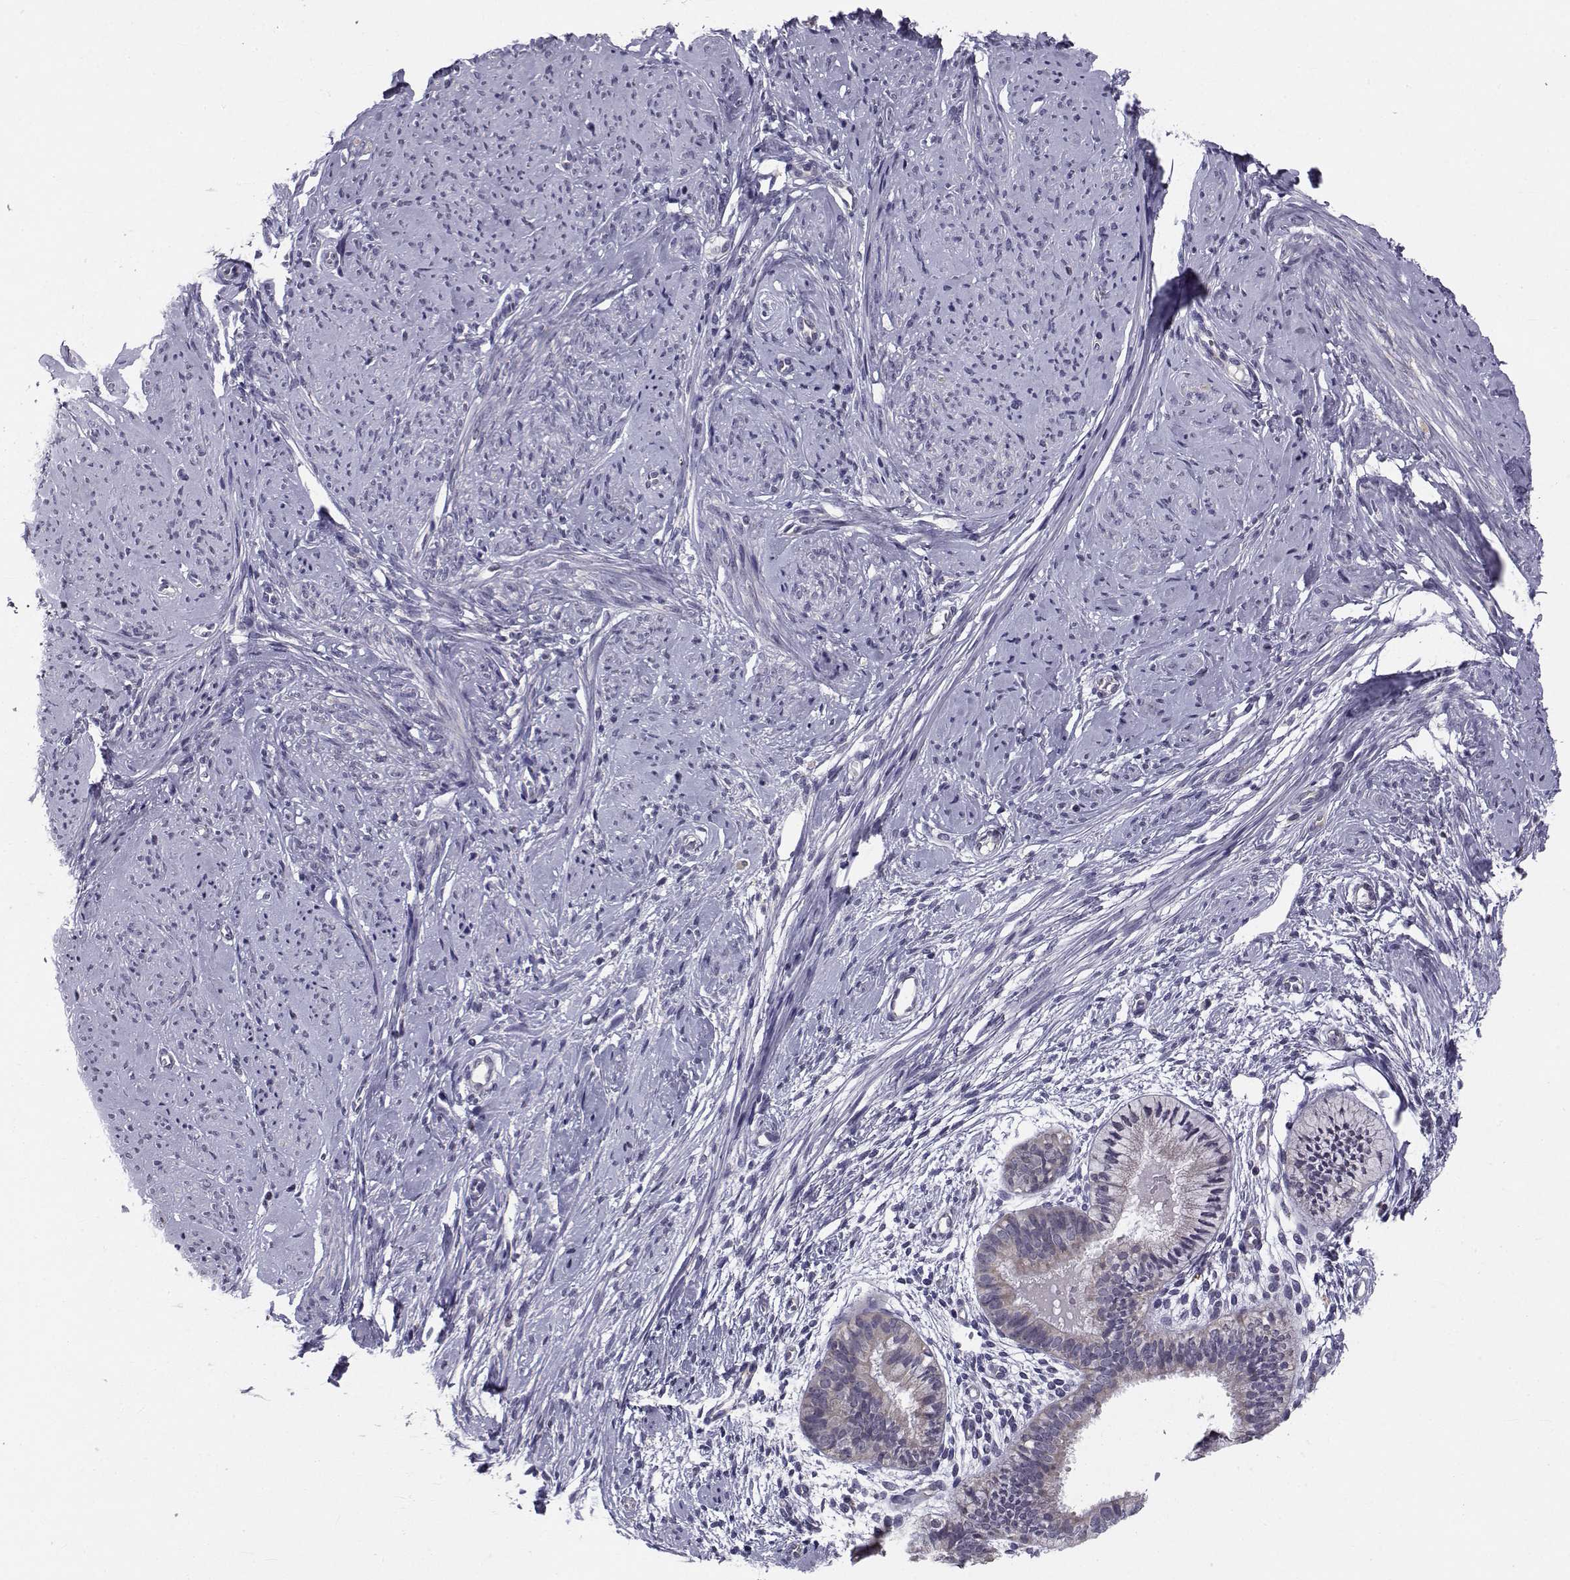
{"staining": {"intensity": "negative", "quantity": "none", "location": "none"}, "tissue": "smooth muscle", "cell_type": "Smooth muscle cells", "image_type": "normal", "snomed": [{"axis": "morphology", "description": "Normal tissue, NOS"}, {"axis": "topography", "description": "Smooth muscle"}], "caption": "Normal smooth muscle was stained to show a protein in brown. There is no significant staining in smooth muscle cells. Nuclei are stained in blue.", "gene": "ANGPT1", "patient": {"sex": "female", "age": 48}}